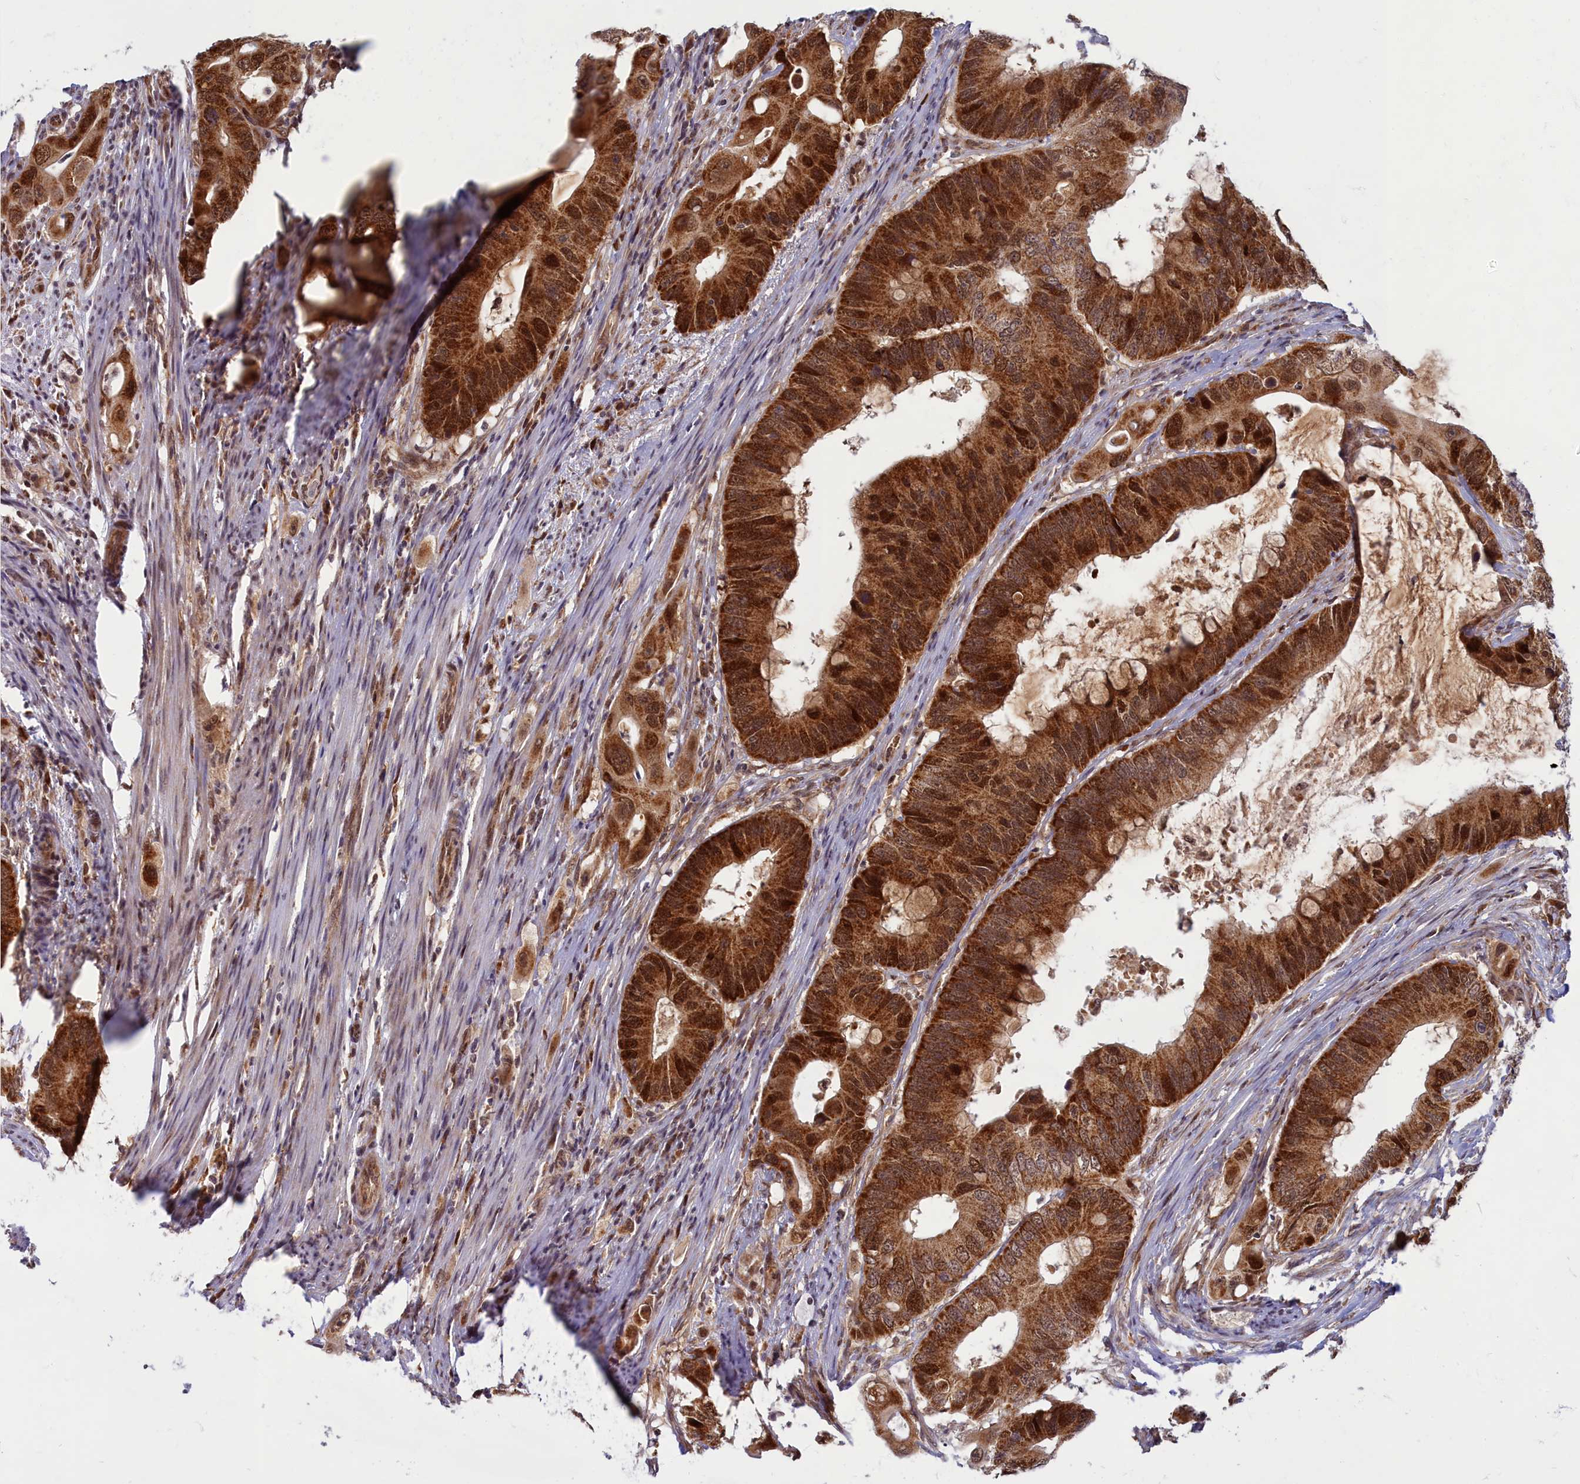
{"staining": {"intensity": "strong", "quantity": ">75%", "location": "cytoplasmic/membranous,nuclear"}, "tissue": "colorectal cancer", "cell_type": "Tumor cells", "image_type": "cancer", "snomed": [{"axis": "morphology", "description": "Adenocarcinoma, NOS"}, {"axis": "topography", "description": "Colon"}], "caption": "About >75% of tumor cells in colorectal cancer (adenocarcinoma) reveal strong cytoplasmic/membranous and nuclear protein expression as visualized by brown immunohistochemical staining.", "gene": "EARS2", "patient": {"sex": "male", "age": 71}}